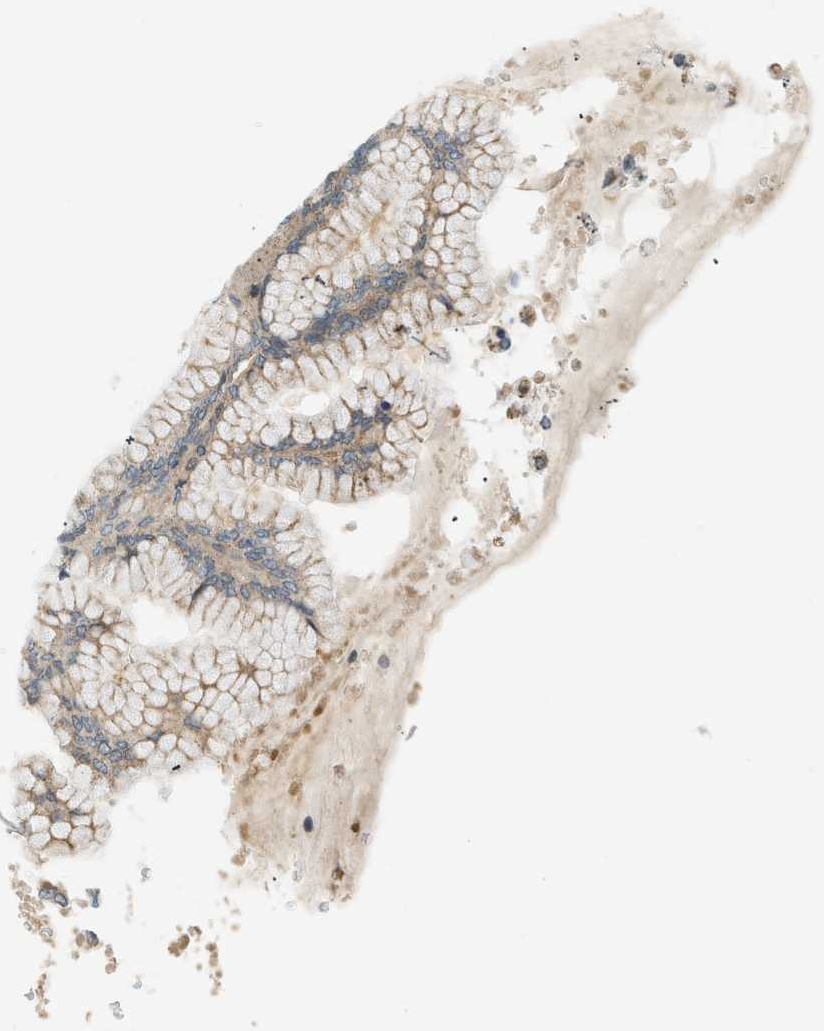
{"staining": {"intensity": "moderate", "quantity": ">75%", "location": "cytoplasmic/membranous"}, "tissue": "stomach", "cell_type": "Glandular cells", "image_type": "normal", "snomed": [{"axis": "morphology", "description": "Normal tissue, NOS"}, {"axis": "topography", "description": "Stomach"}, {"axis": "topography", "description": "Stomach, lower"}], "caption": "Immunohistochemical staining of normal human stomach displays moderate cytoplasmic/membranous protein expression in approximately >75% of glandular cells. The staining was performed using DAB (3,3'-diaminobenzidine) to visualize the protein expression in brown, while the nuclei were stained in blue with hematoxylin (Magnification: 20x).", "gene": "PIGG", "patient": {"sex": "female", "age": 56}}